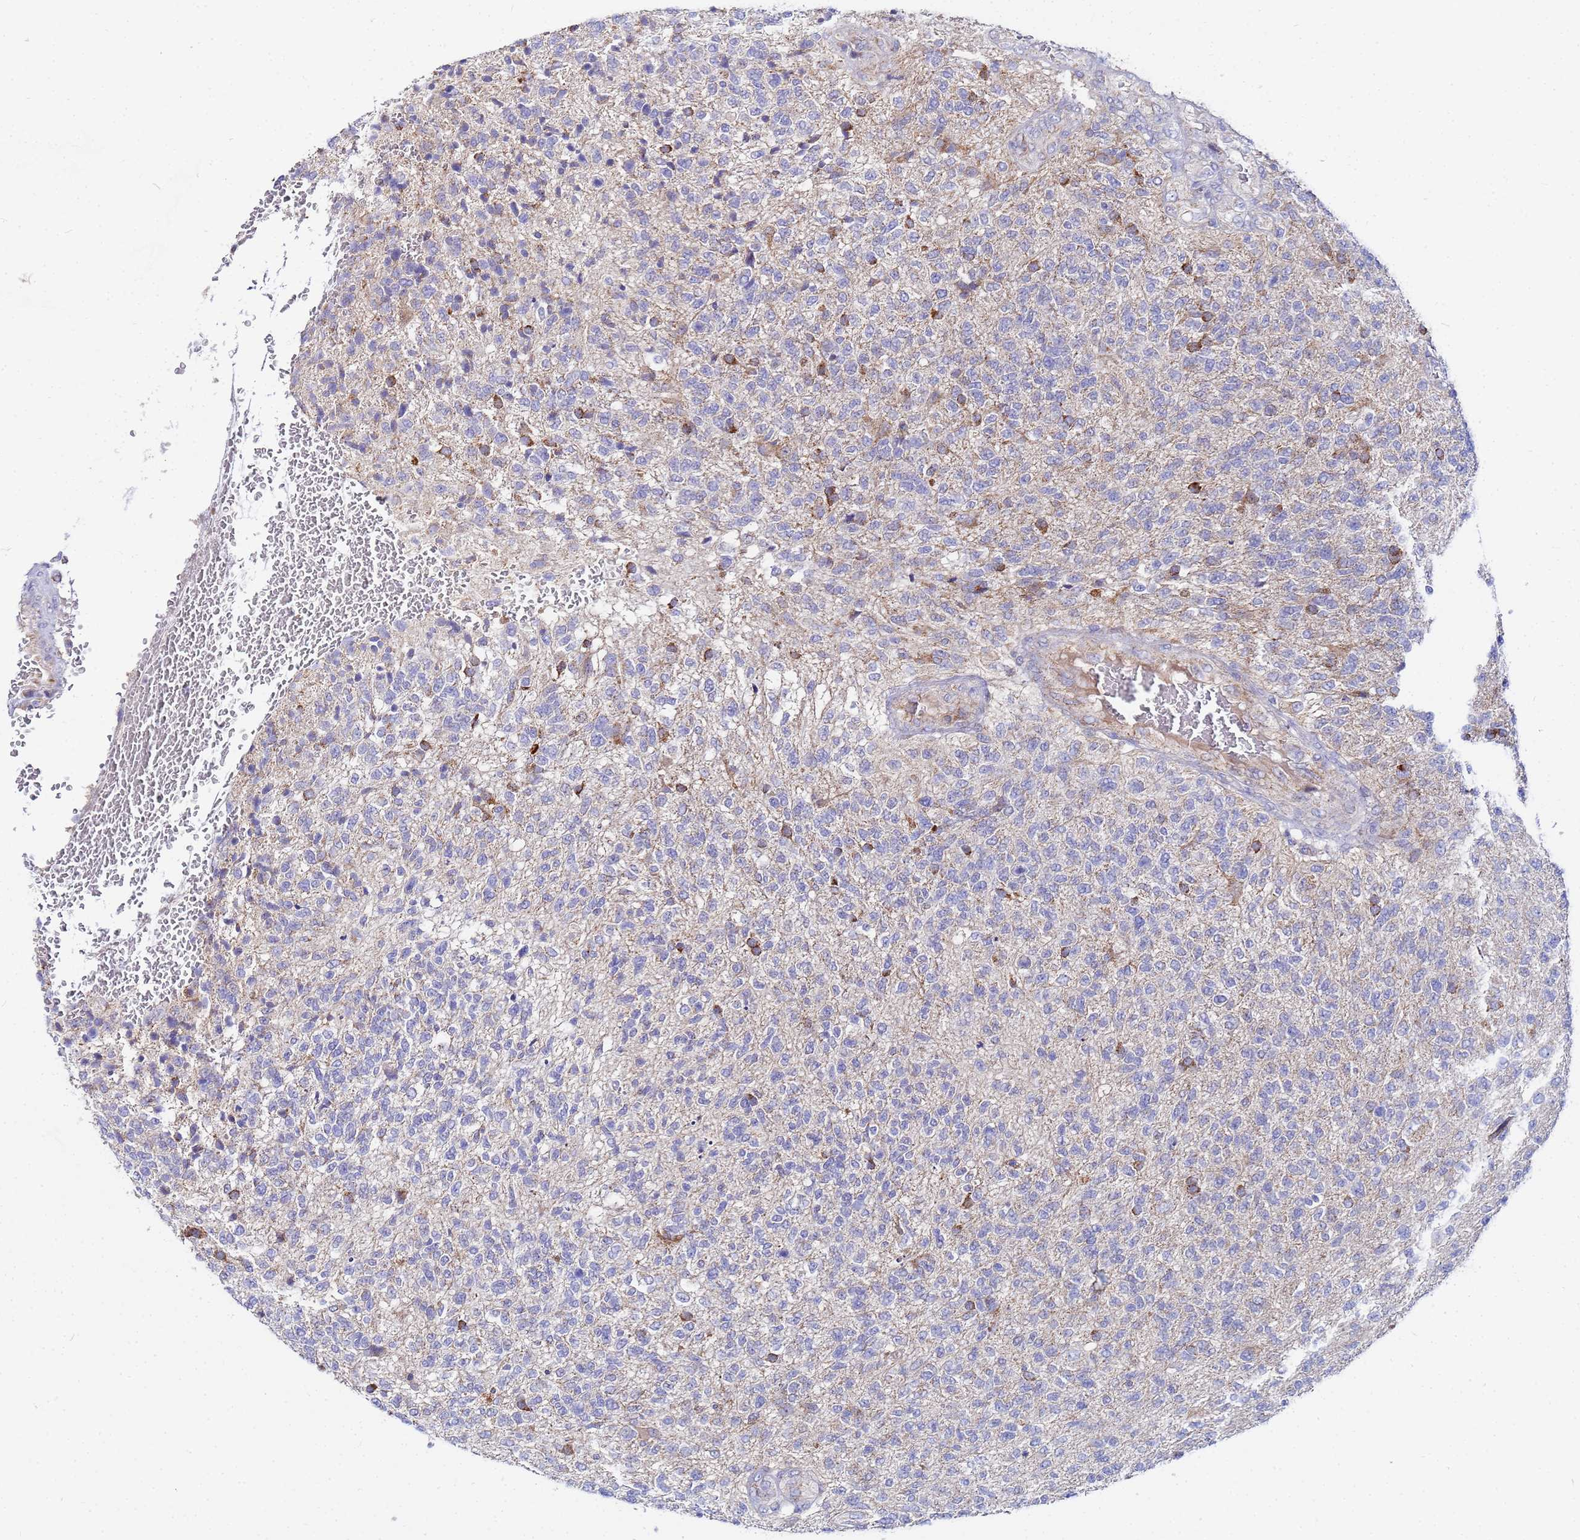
{"staining": {"intensity": "negative", "quantity": "none", "location": "none"}, "tissue": "glioma", "cell_type": "Tumor cells", "image_type": "cancer", "snomed": [{"axis": "morphology", "description": "Glioma, malignant, High grade"}, {"axis": "topography", "description": "Brain"}], "caption": "The IHC image has no significant staining in tumor cells of high-grade glioma (malignant) tissue.", "gene": "FAHD2A", "patient": {"sex": "male", "age": 56}}